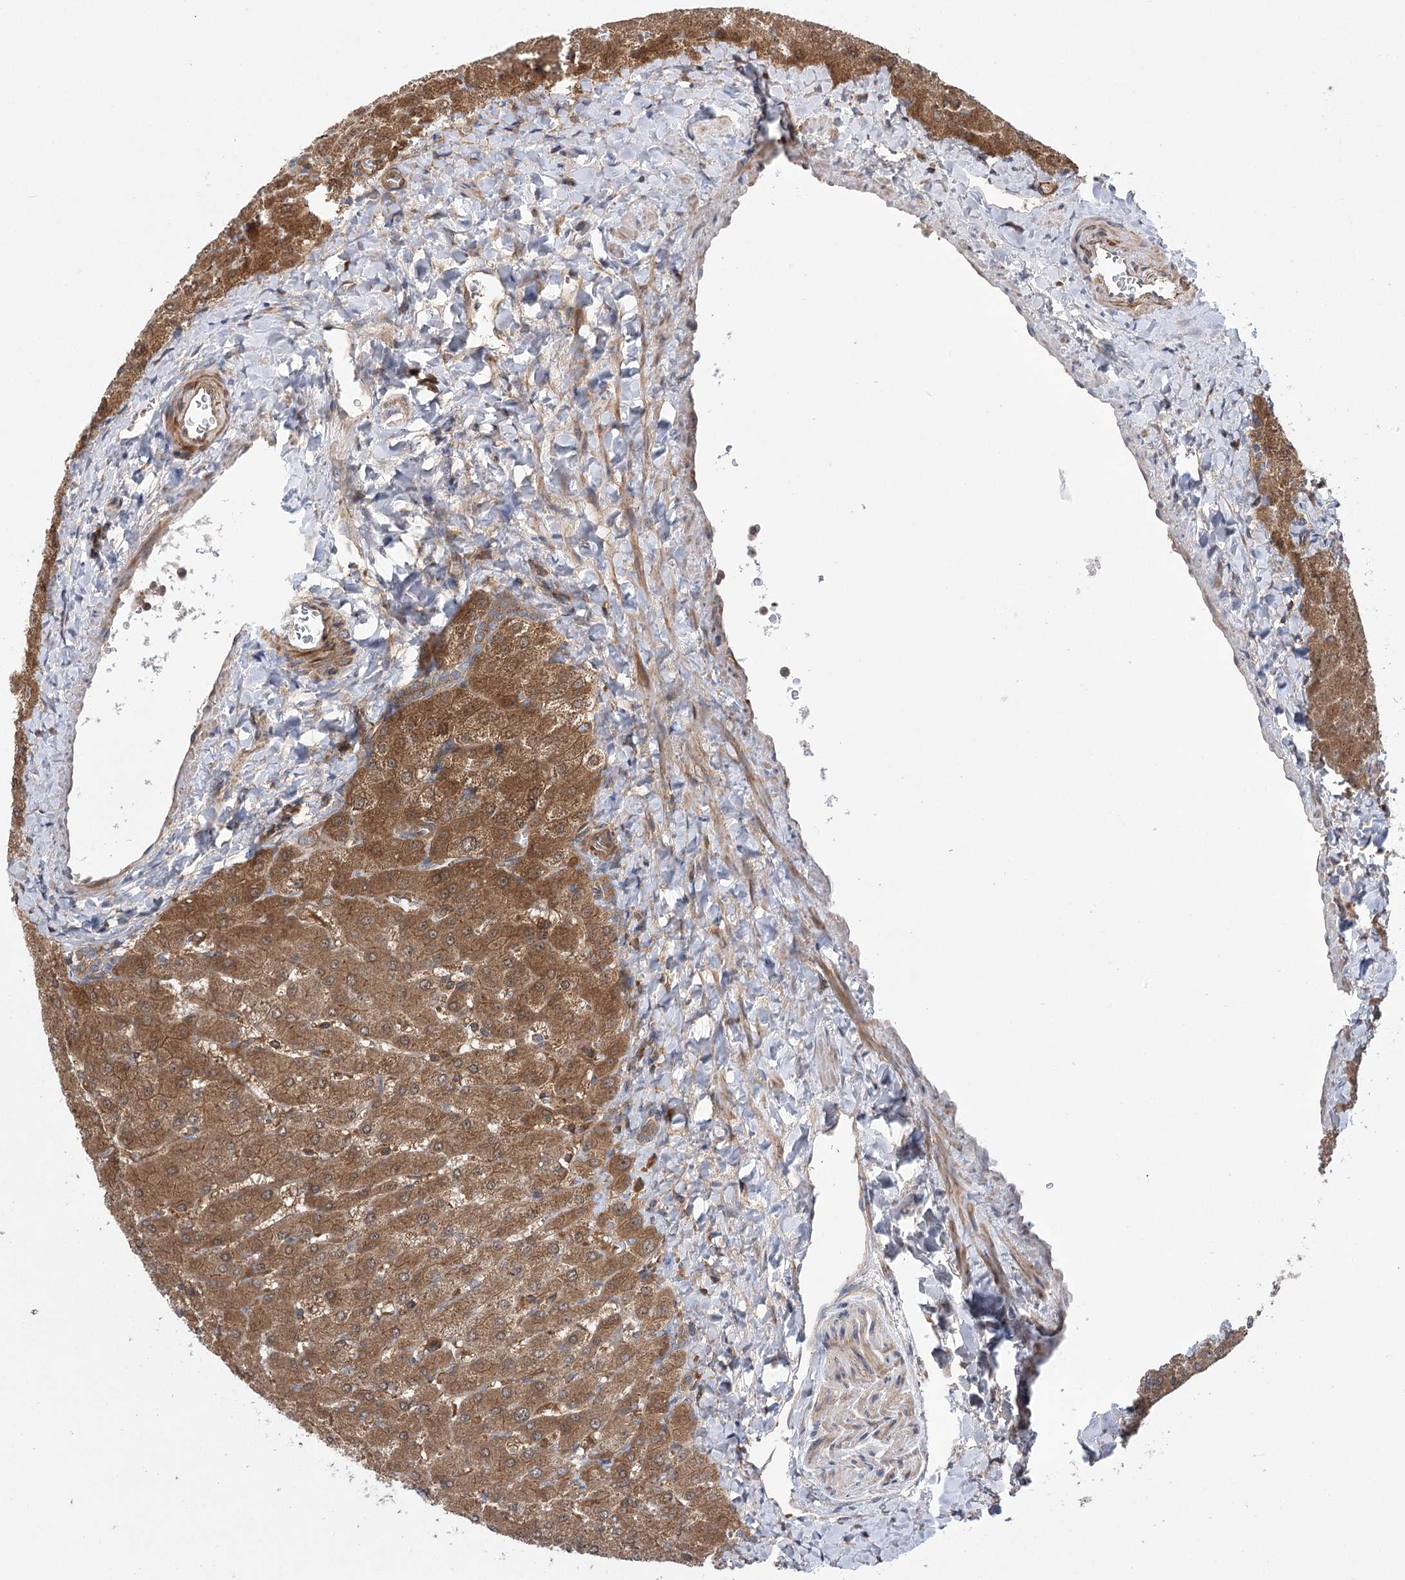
{"staining": {"intensity": "weak", "quantity": ">75%", "location": "cytoplasmic/membranous"}, "tissue": "liver", "cell_type": "Cholangiocytes", "image_type": "normal", "snomed": [{"axis": "morphology", "description": "Normal tissue, NOS"}, {"axis": "topography", "description": "Liver"}], "caption": "This is an image of immunohistochemistry staining of benign liver, which shows weak expression in the cytoplasmic/membranous of cholangiocytes.", "gene": "VPS37B", "patient": {"sex": "male", "age": 55}}